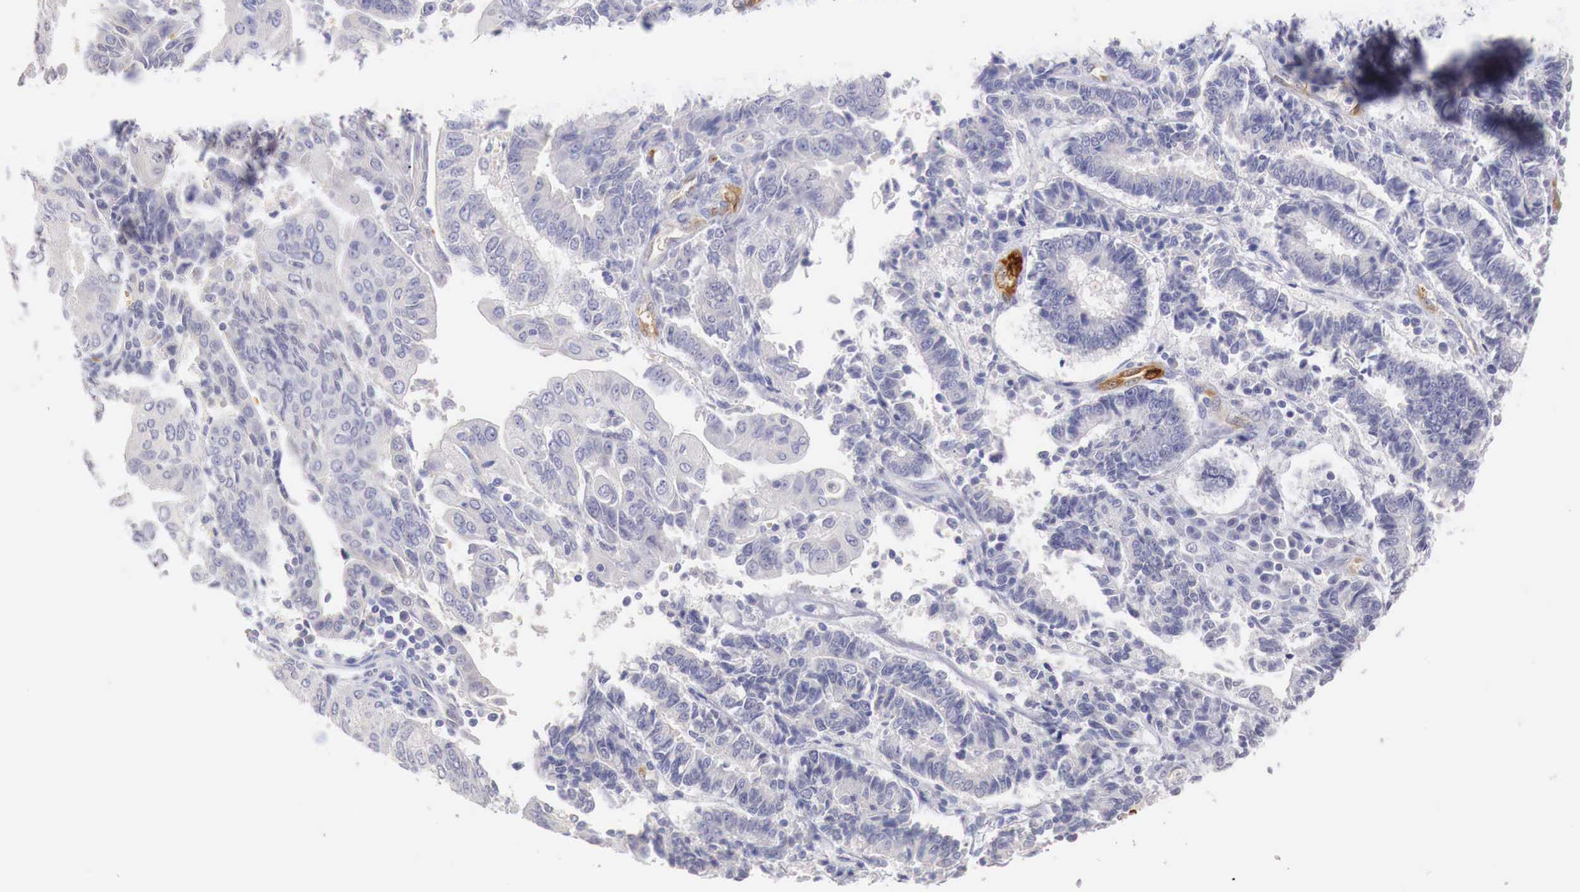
{"staining": {"intensity": "moderate", "quantity": "<25%", "location": "cytoplasmic/membranous"}, "tissue": "endometrial cancer", "cell_type": "Tumor cells", "image_type": "cancer", "snomed": [{"axis": "morphology", "description": "Adenocarcinoma, NOS"}, {"axis": "topography", "description": "Endometrium"}], "caption": "Protein staining of endometrial cancer (adenocarcinoma) tissue shows moderate cytoplasmic/membranous staining in approximately <25% of tumor cells. The protein of interest is shown in brown color, while the nuclei are stained blue.", "gene": "ITIH6", "patient": {"sex": "female", "age": 75}}